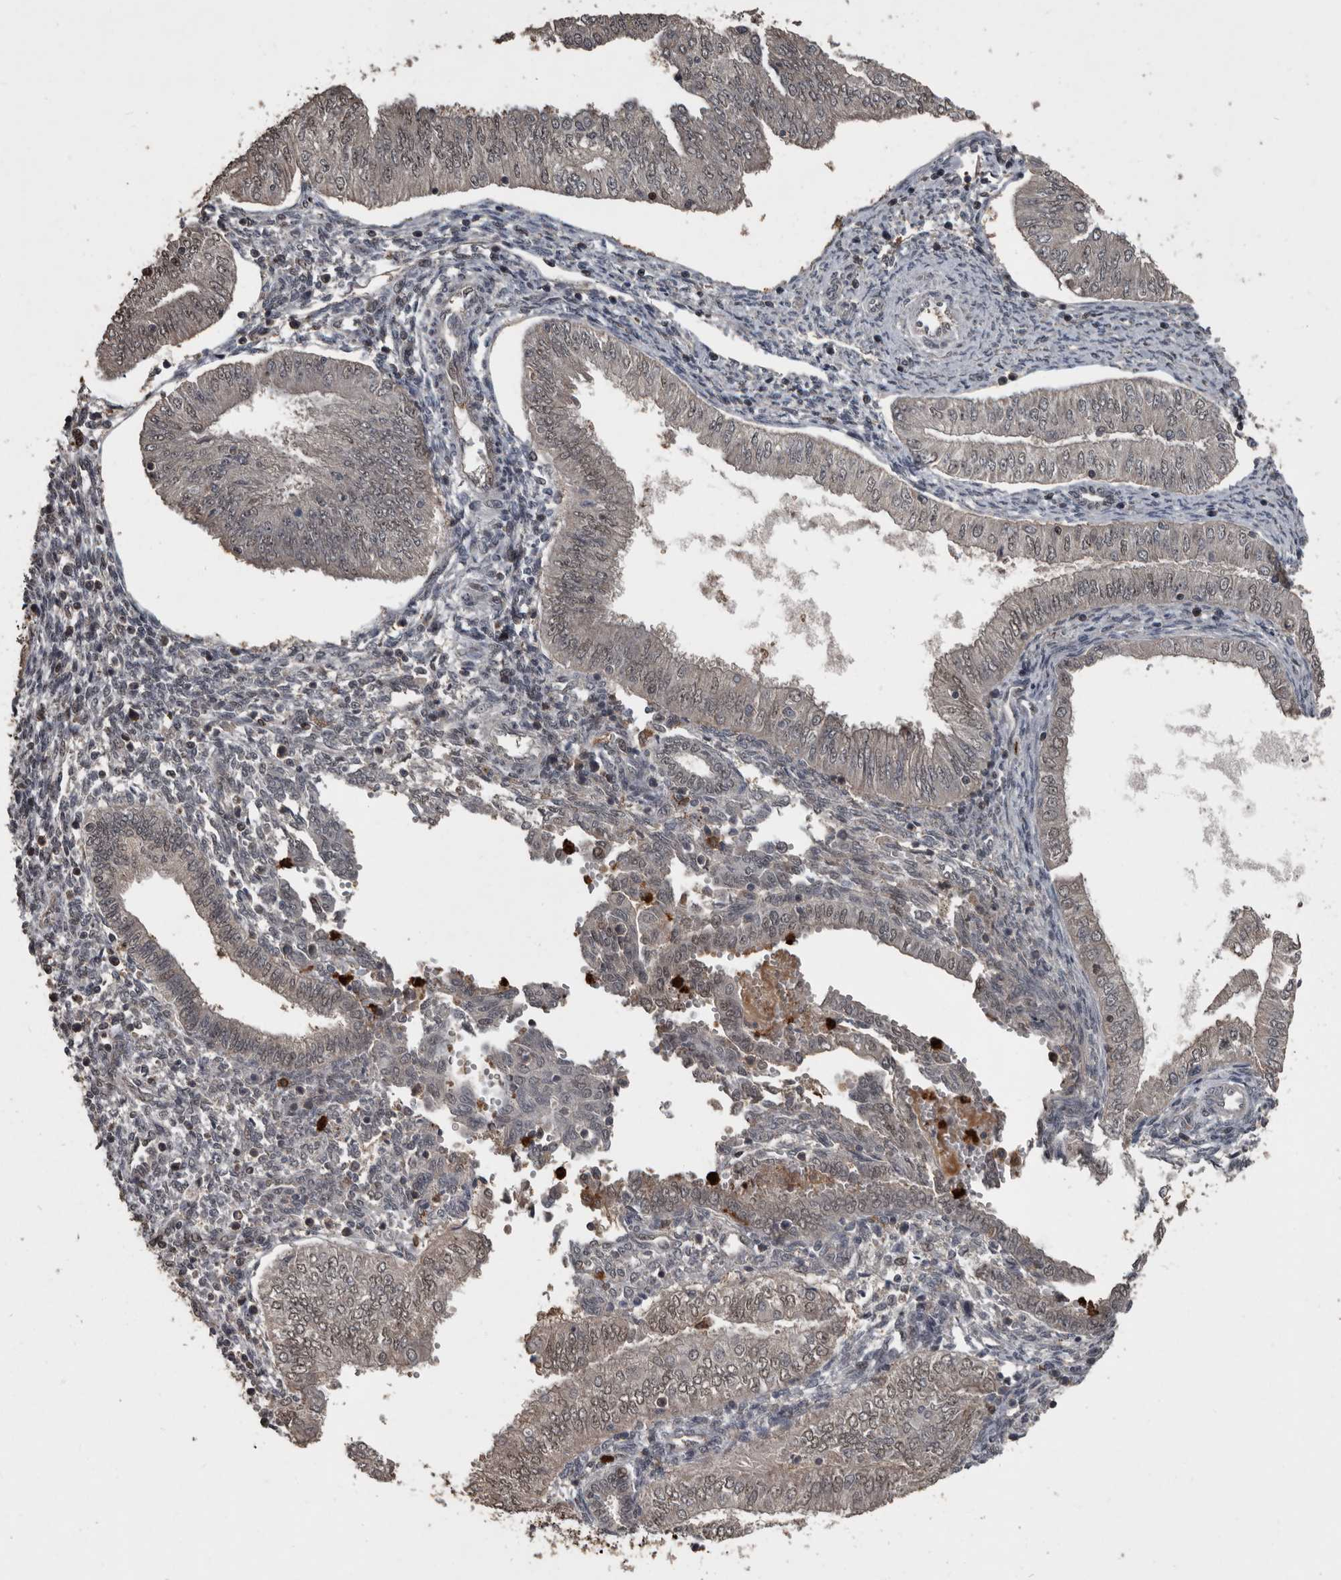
{"staining": {"intensity": "weak", "quantity": ">75%", "location": "cytoplasmic/membranous,nuclear"}, "tissue": "endometrial cancer", "cell_type": "Tumor cells", "image_type": "cancer", "snomed": [{"axis": "morphology", "description": "Normal tissue, NOS"}, {"axis": "morphology", "description": "Adenocarcinoma, NOS"}, {"axis": "topography", "description": "Endometrium"}], "caption": "Protein staining of adenocarcinoma (endometrial) tissue shows weak cytoplasmic/membranous and nuclear staining in about >75% of tumor cells.", "gene": "FSBP", "patient": {"sex": "female", "age": 53}}